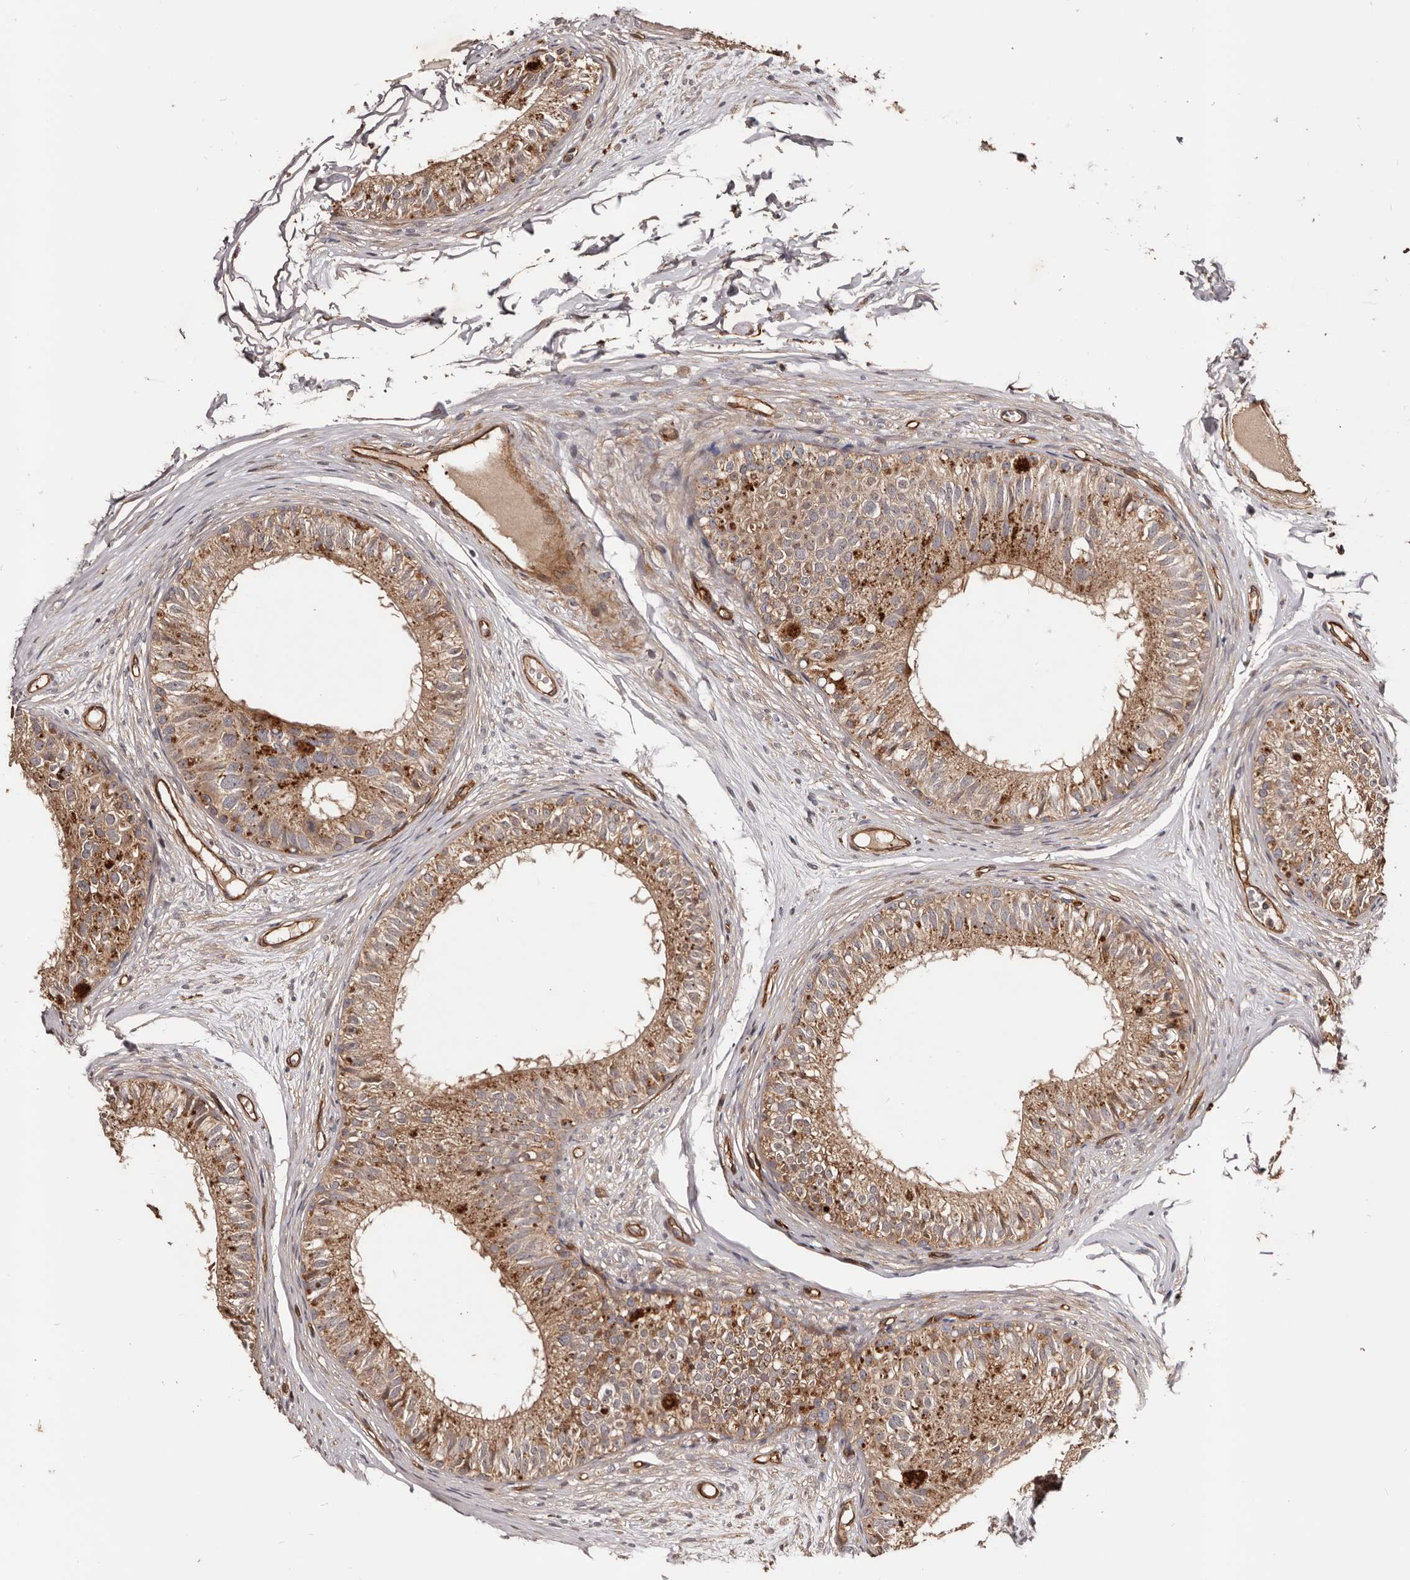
{"staining": {"intensity": "moderate", "quantity": "25%-75%", "location": "cytoplasmic/membranous"}, "tissue": "epididymis", "cell_type": "Glandular cells", "image_type": "normal", "snomed": [{"axis": "morphology", "description": "Normal tissue, NOS"}, {"axis": "morphology", "description": "Seminoma in situ"}, {"axis": "topography", "description": "Testis"}, {"axis": "topography", "description": "Epididymis"}], "caption": "Immunohistochemical staining of benign epididymis displays medium levels of moderate cytoplasmic/membranous expression in approximately 25%-75% of glandular cells.", "gene": "GTPBP1", "patient": {"sex": "male", "age": 28}}